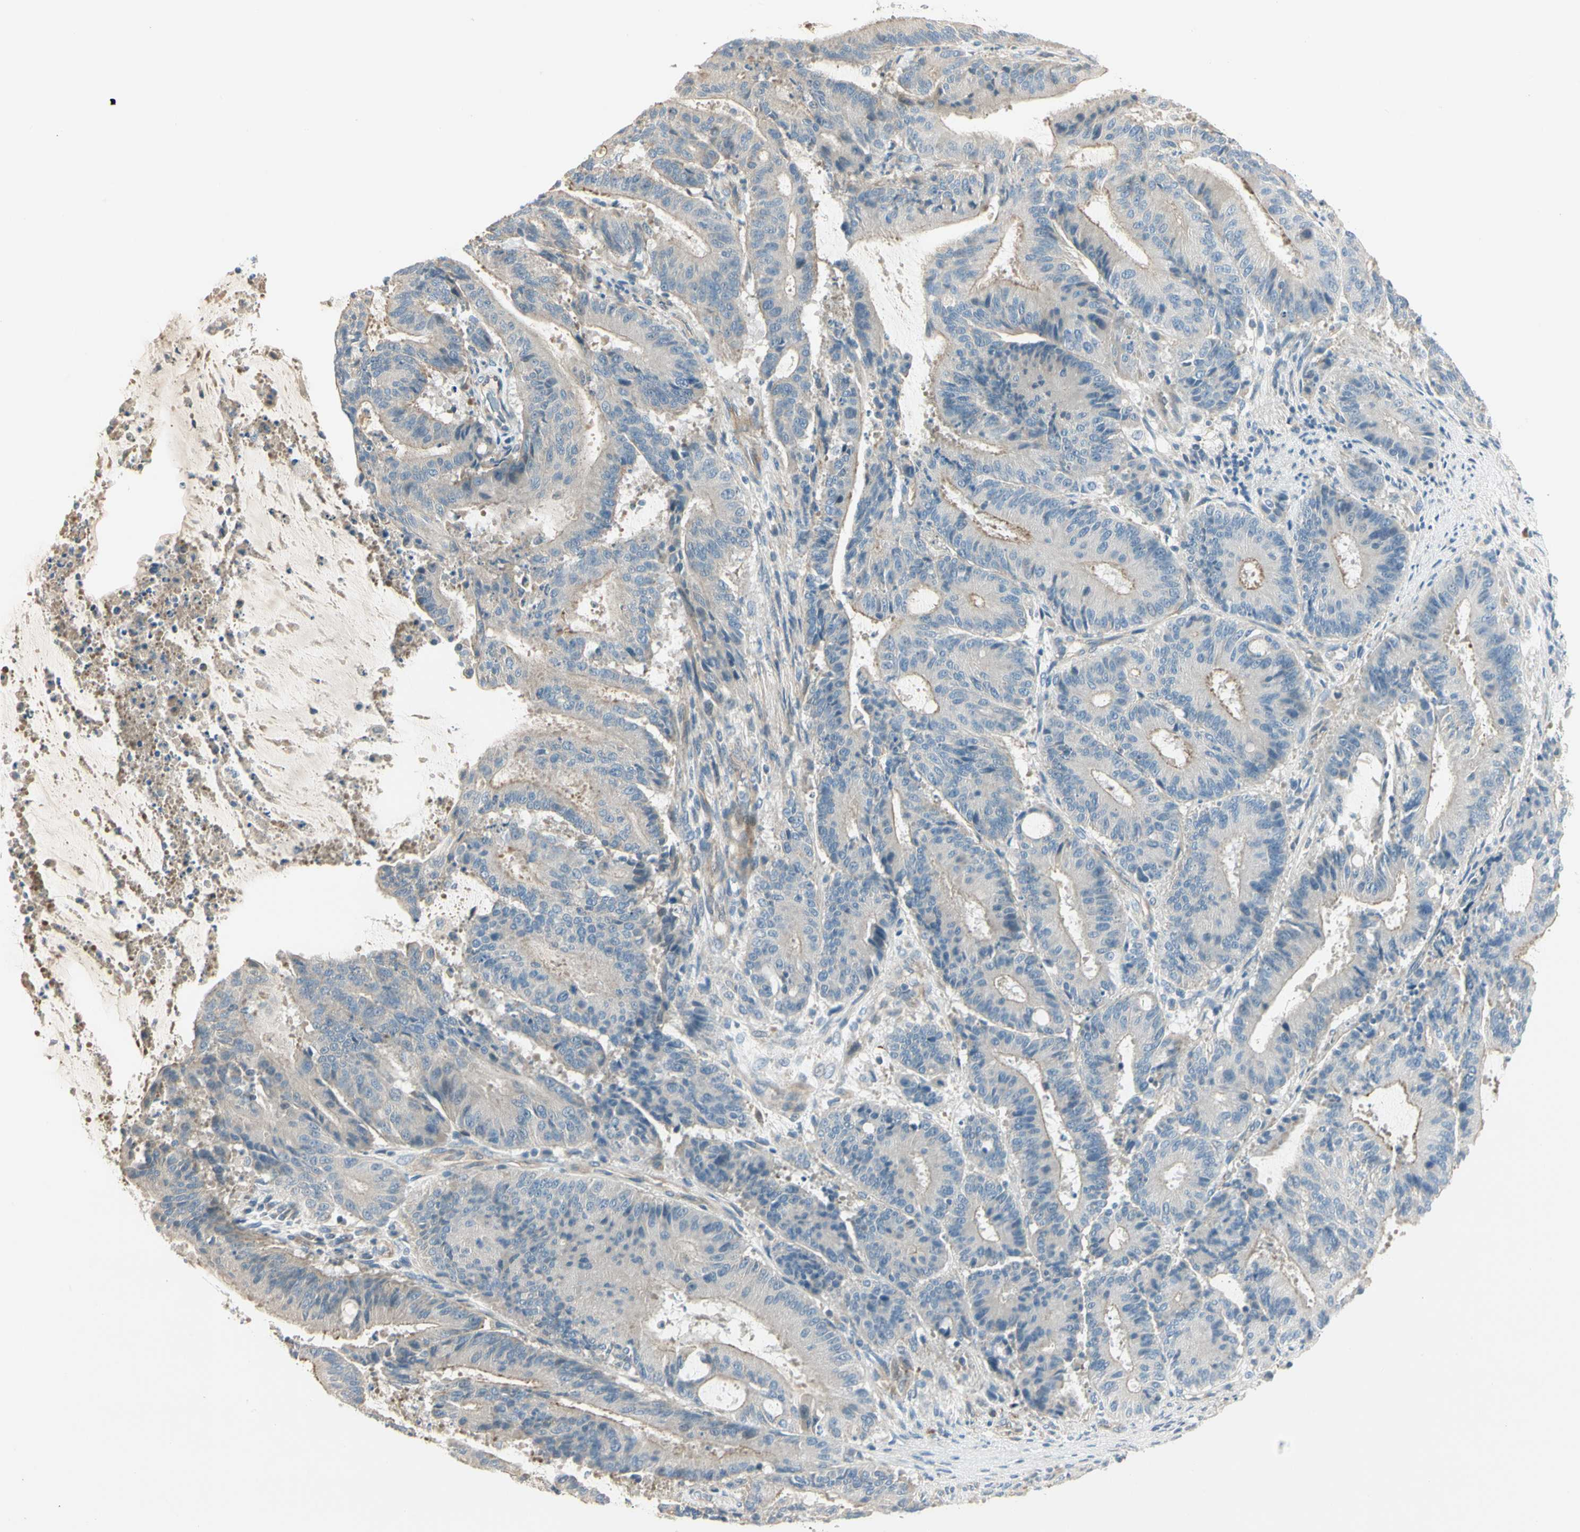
{"staining": {"intensity": "negative", "quantity": "none", "location": "none"}, "tissue": "liver cancer", "cell_type": "Tumor cells", "image_type": "cancer", "snomed": [{"axis": "morphology", "description": "Cholangiocarcinoma"}, {"axis": "topography", "description": "Liver"}], "caption": "This is an immunohistochemistry (IHC) image of human cholangiocarcinoma (liver). There is no positivity in tumor cells.", "gene": "ADGRA3", "patient": {"sex": "female", "age": 73}}